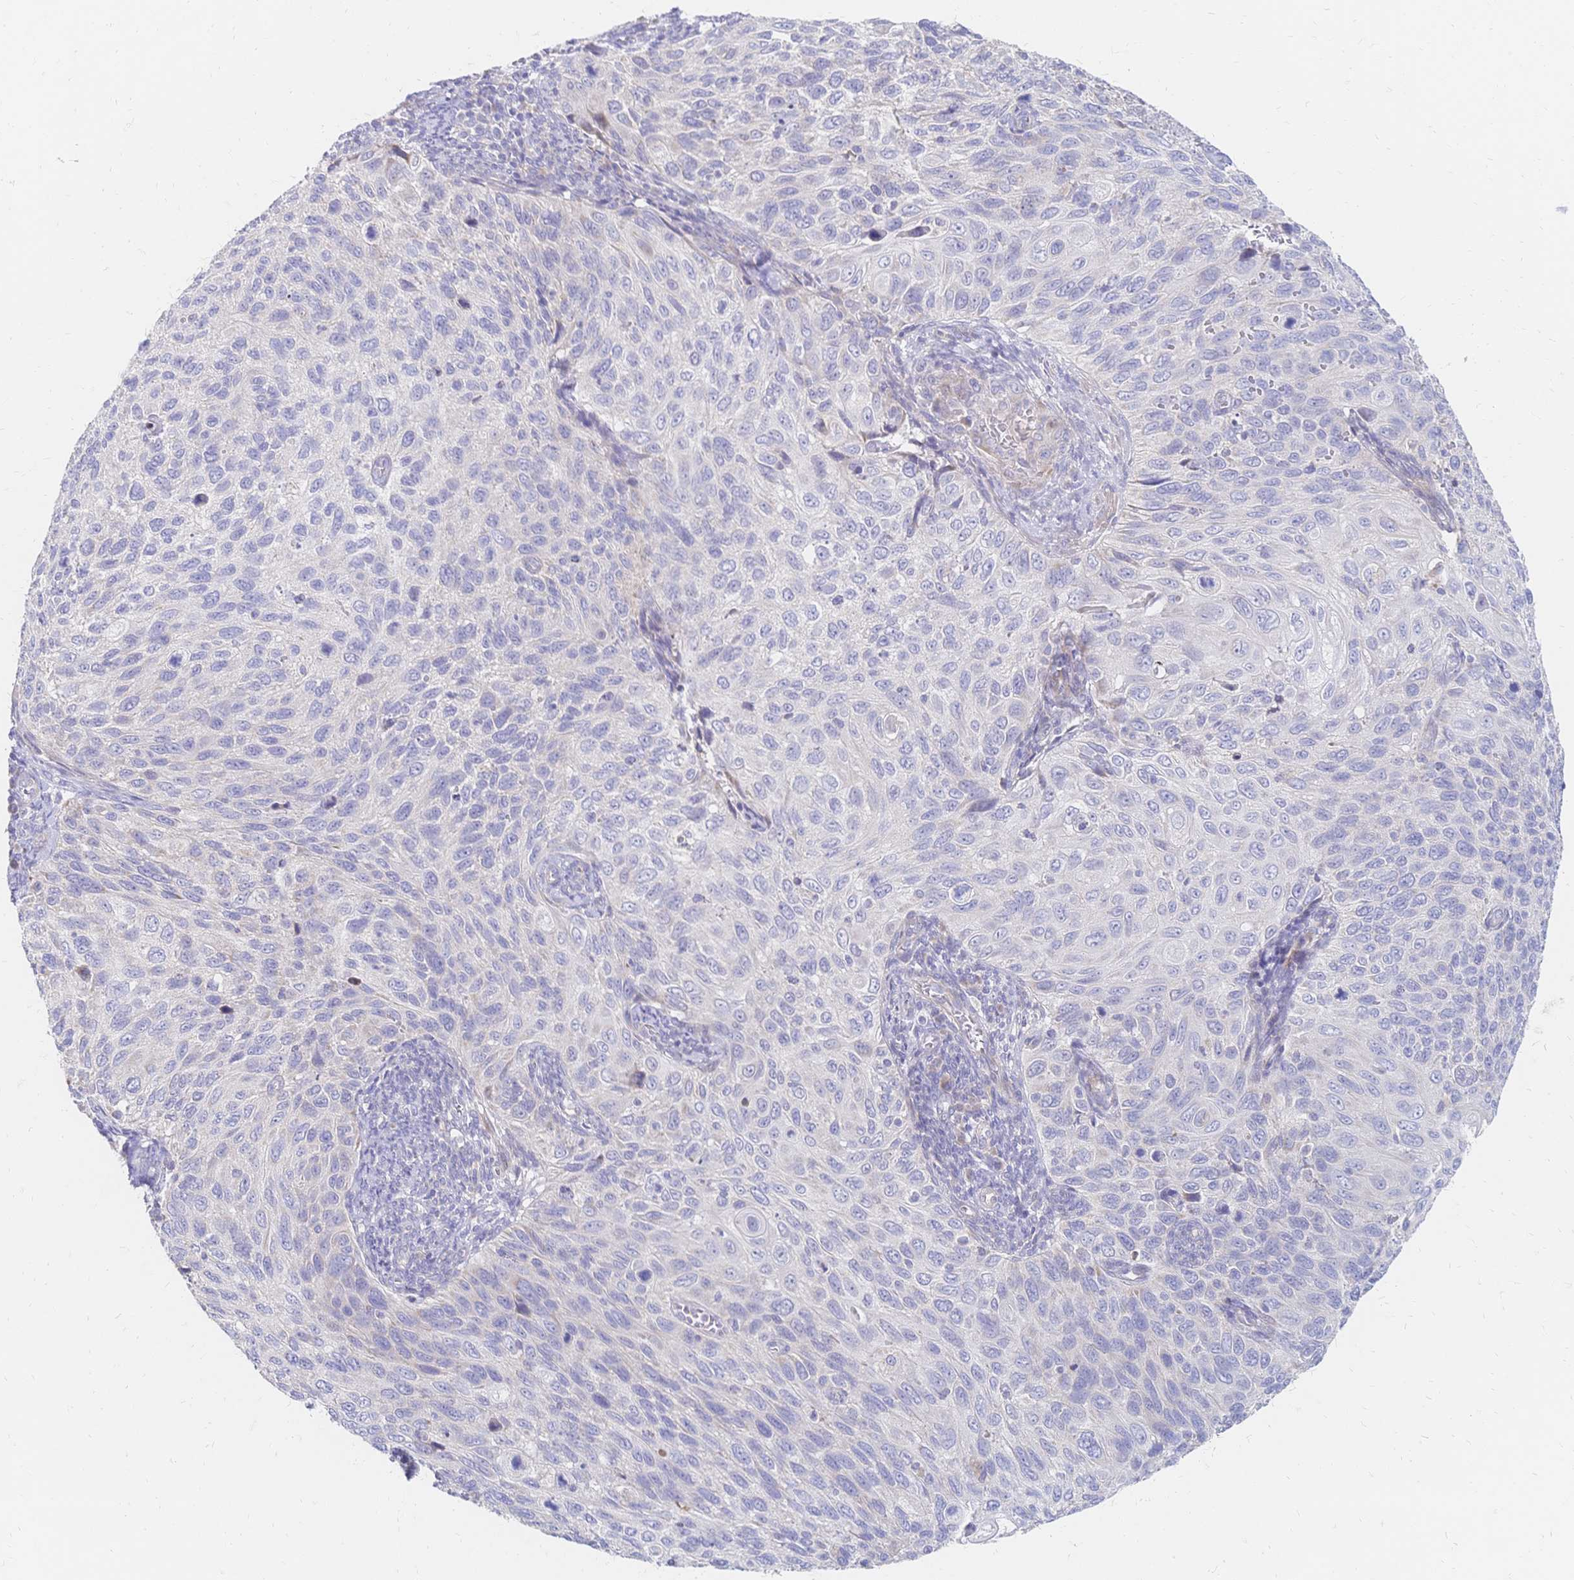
{"staining": {"intensity": "negative", "quantity": "none", "location": "none"}, "tissue": "cervical cancer", "cell_type": "Tumor cells", "image_type": "cancer", "snomed": [{"axis": "morphology", "description": "Squamous cell carcinoma, NOS"}, {"axis": "topography", "description": "Cervix"}], "caption": "DAB immunohistochemical staining of human cervical squamous cell carcinoma displays no significant positivity in tumor cells.", "gene": "VWC2L", "patient": {"sex": "female", "age": 70}}